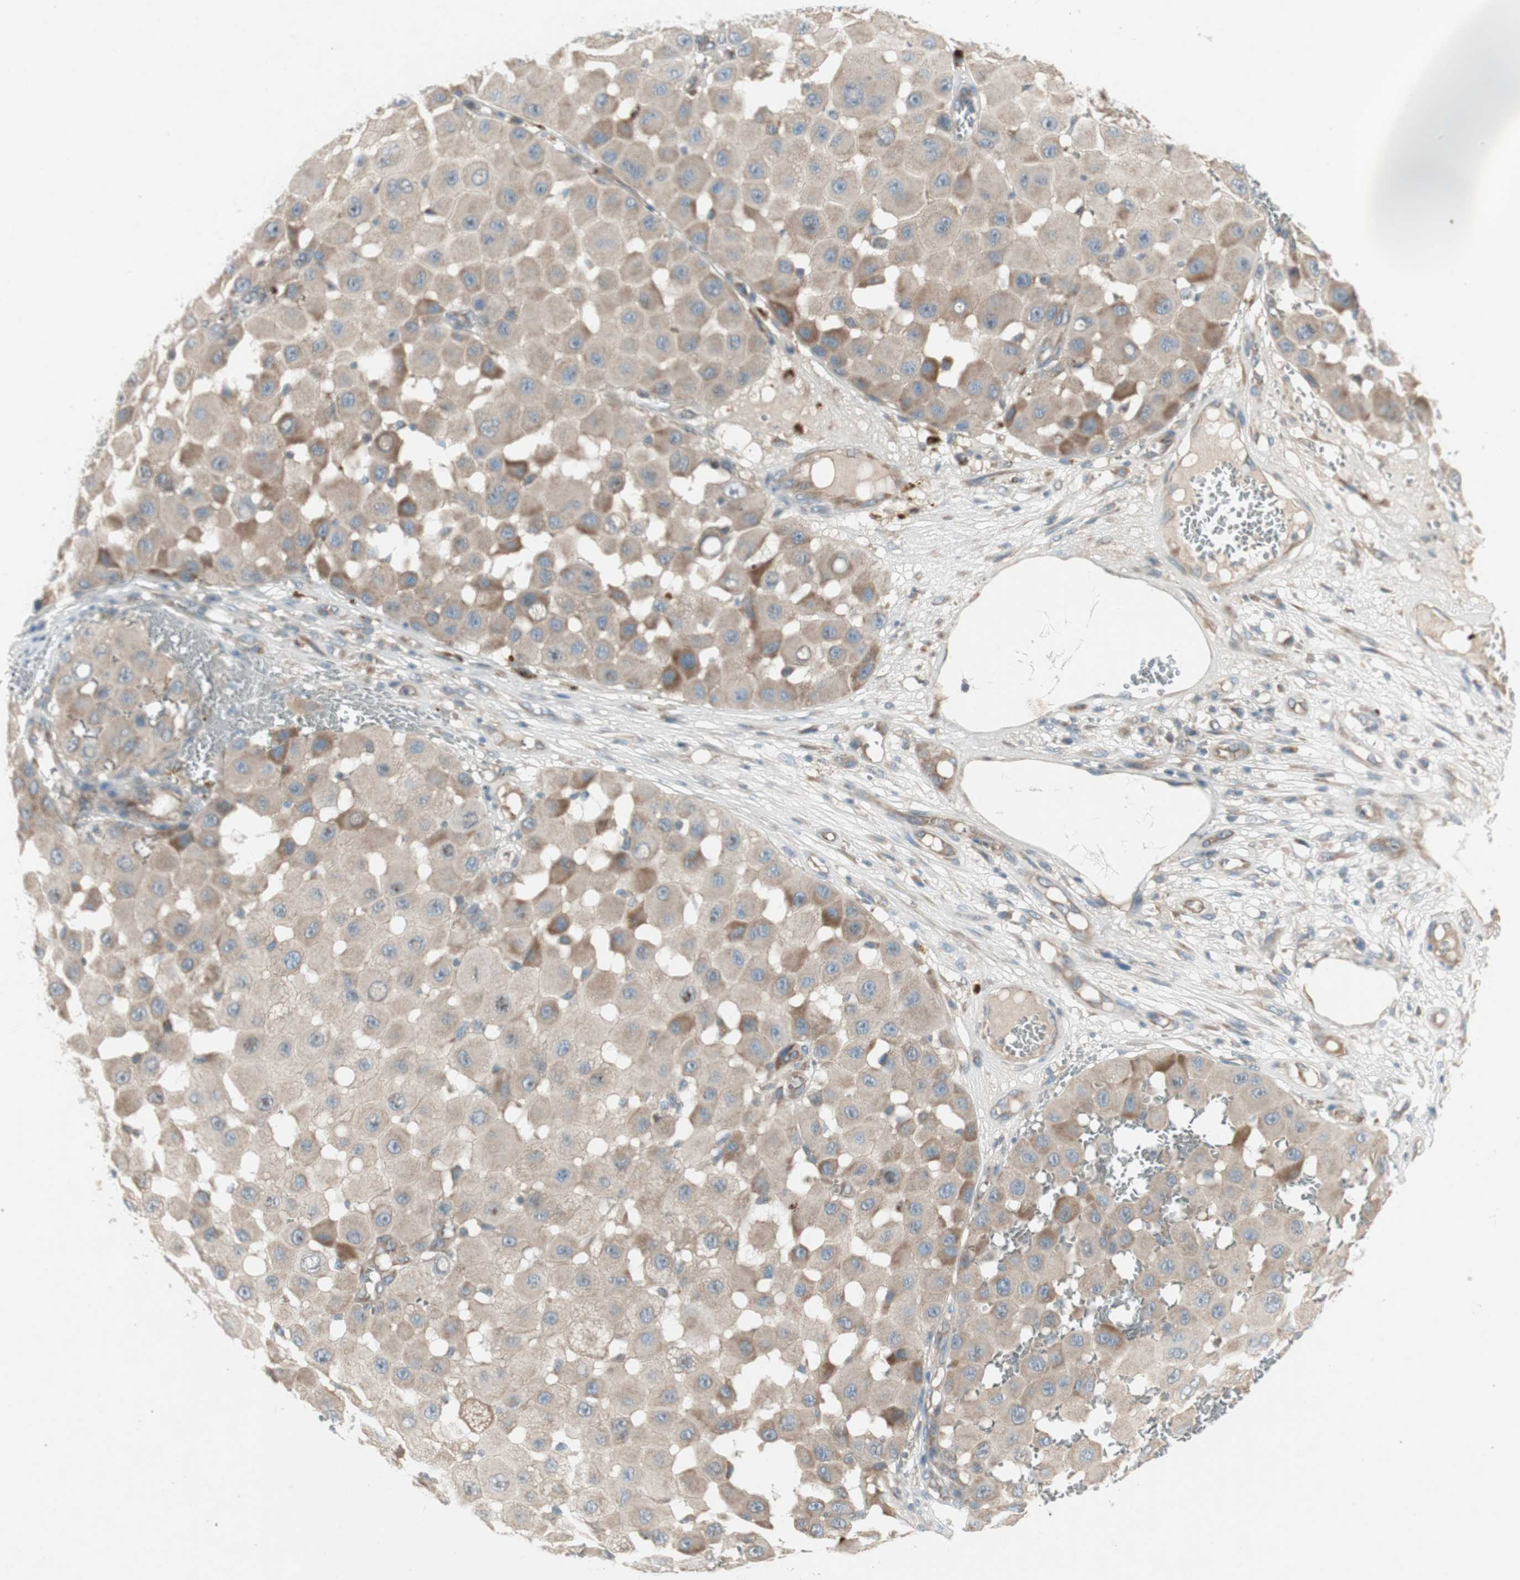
{"staining": {"intensity": "weak", "quantity": "25%-75%", "location": "cytoplasmic/membranous"}, "tissue": "melanoma", "cell_type": "Tumor cells", "image_type": "cancer", "snomed": [{"axis": "morphology", "description": "Malignant melanoma, NOS"}, {"axis": "topography", "description": "Skin"}], "caption": "Melanoma tissue reveals weak cytoplasmic/membranous positivity in about 25%-75% of tumor cells, visualized by immunohistochemistry.", "gene": "PANK2", "patient": {"sex": "female", "age": 81}}